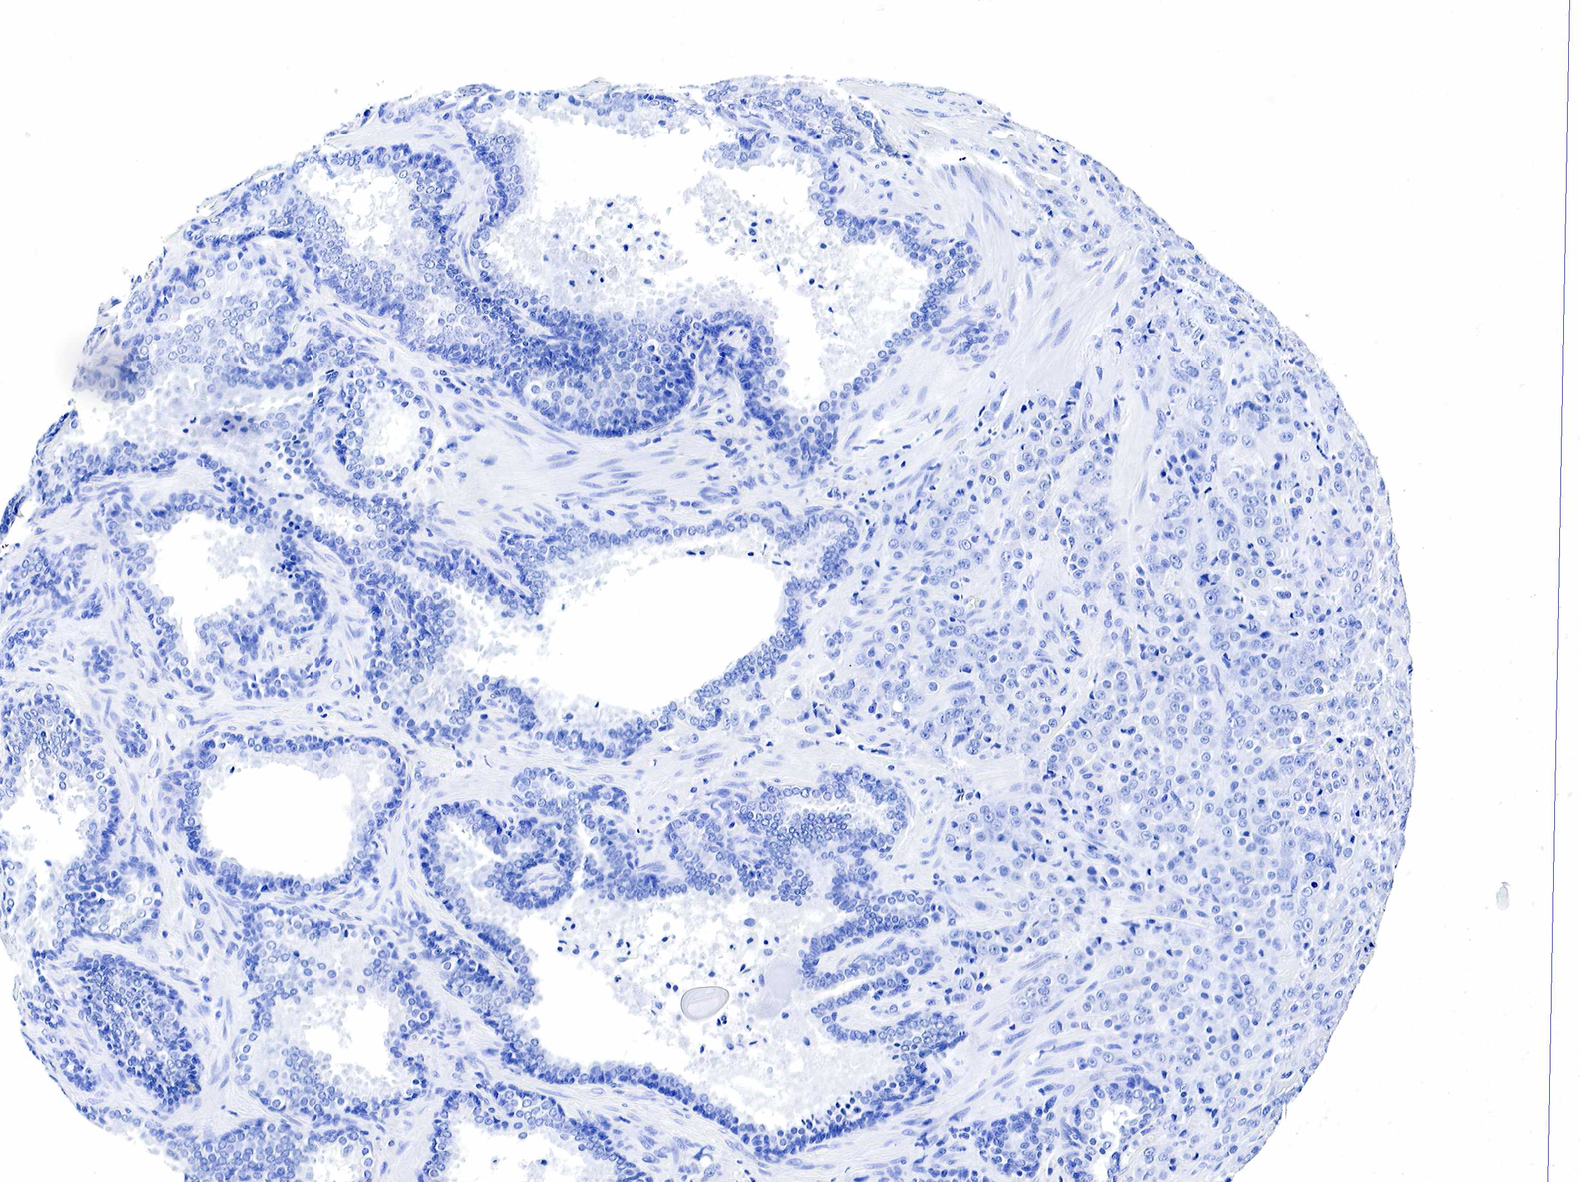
{"staining": {"intensity": "negative", "quantity": "none", "location": "none"}, "tissue": "prostate cancer", "cell_type": "Tumor cells", "image_type": "cancer", "snomed": [{"axis": "morphology", "description": "Adenocarcinoma, Medium grade"}, {"axis": "topography", "description": "Prostate"}], "caption": "An image of medium-grade adenocarcinoma (prostate) stained for a protein demonstrates no brown staining in tumor cells.", "gene": "GAST", "patient": {"sex": "male", "age": 70}}